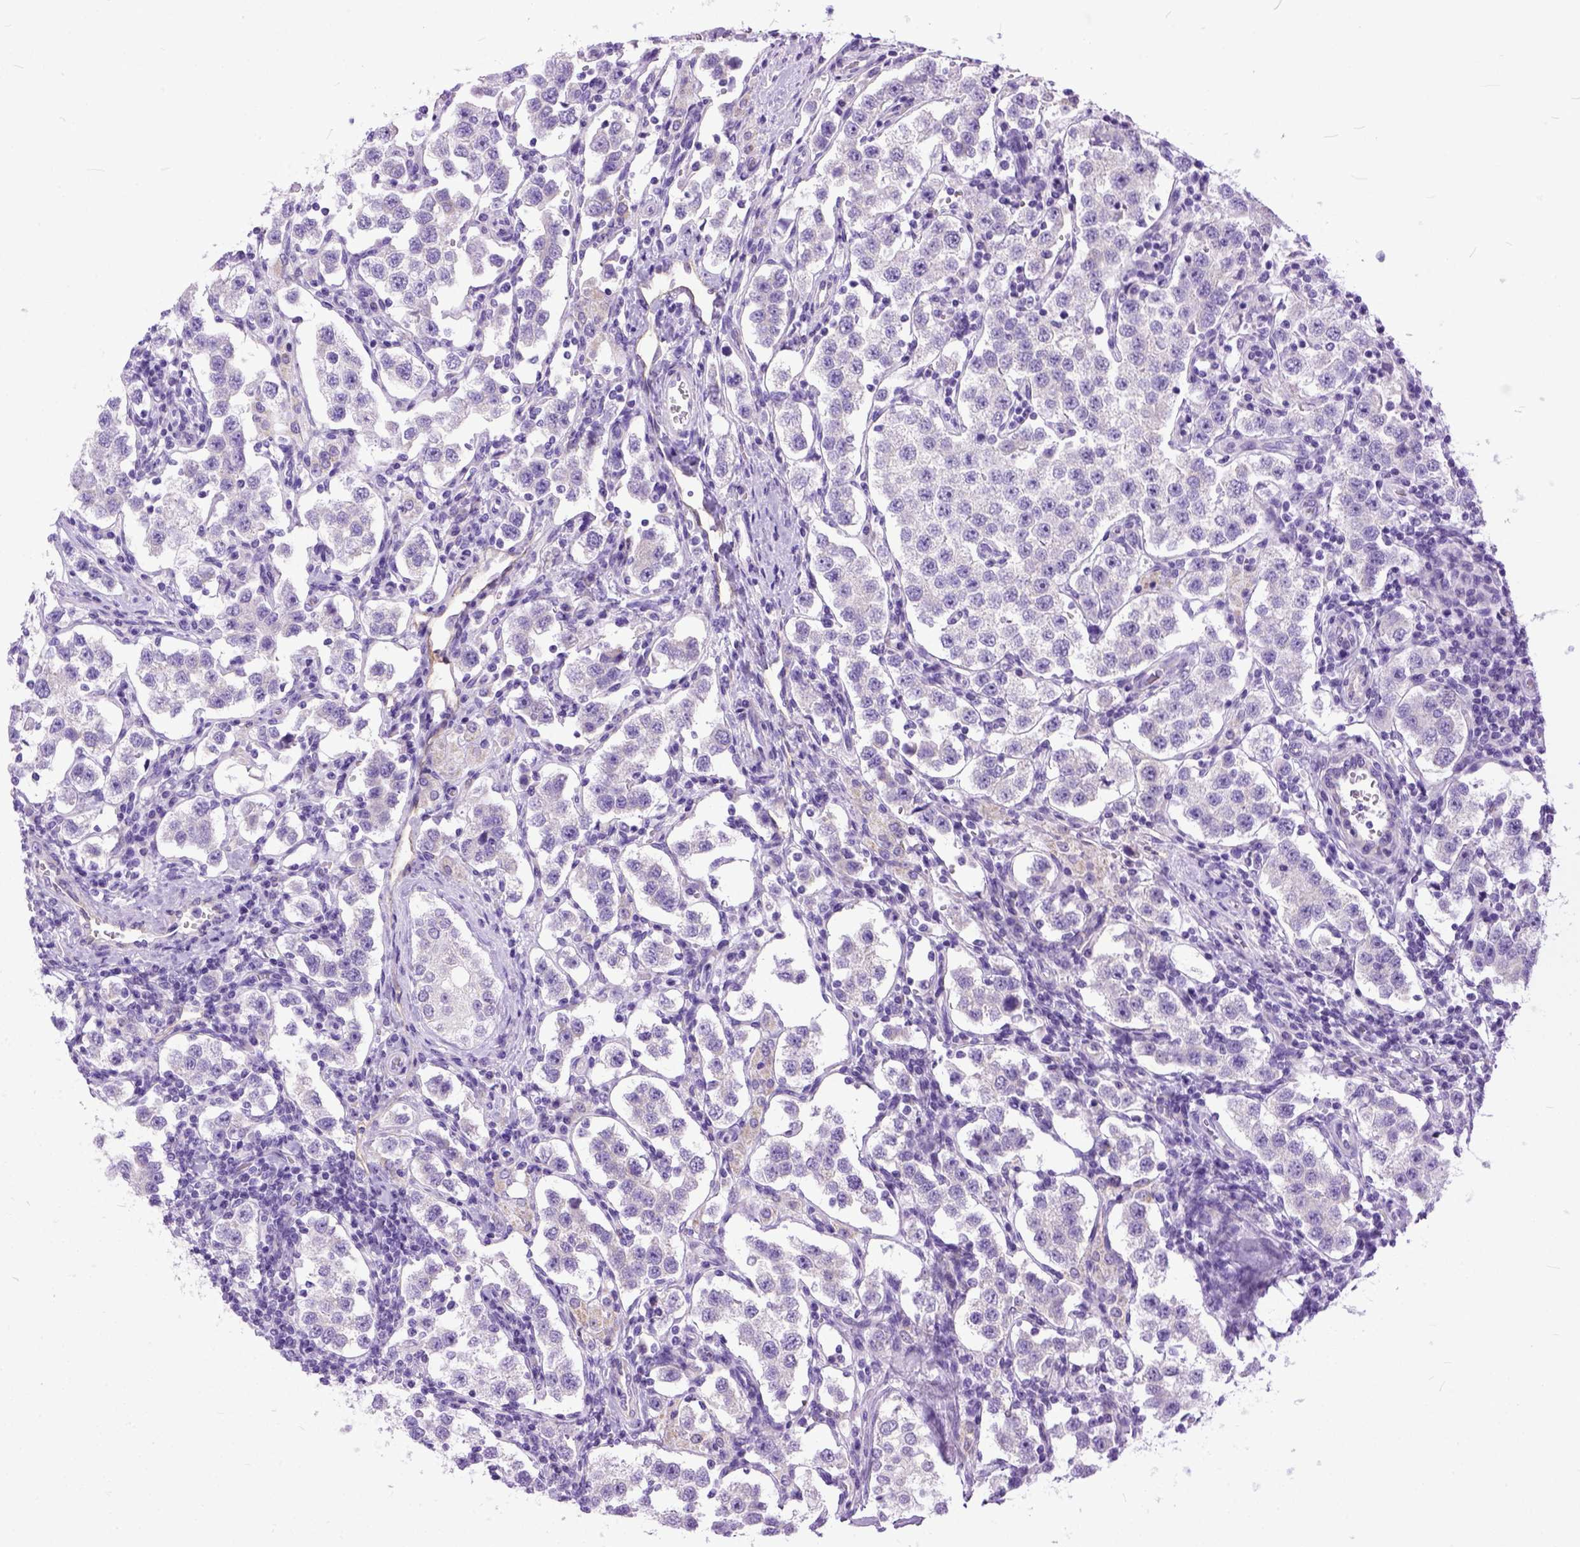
{"staining": {"intensity": "negative", "quantity": "none", "location": "none"}, "tissue": "testis cancer", "cell_type": "Tumor cells", "image_type": "cancer", "snomed": [{"axis": "morphology", "description": "Seminoma, NOS"}, {"axis": "topography", "description": "Testis"}], "caption": "This is an IHC histopathology image of human seminoma (testis). There is no staining in tumor cells.", "gene": "PPL", "patient": {"sex": "male", "age": 37}}